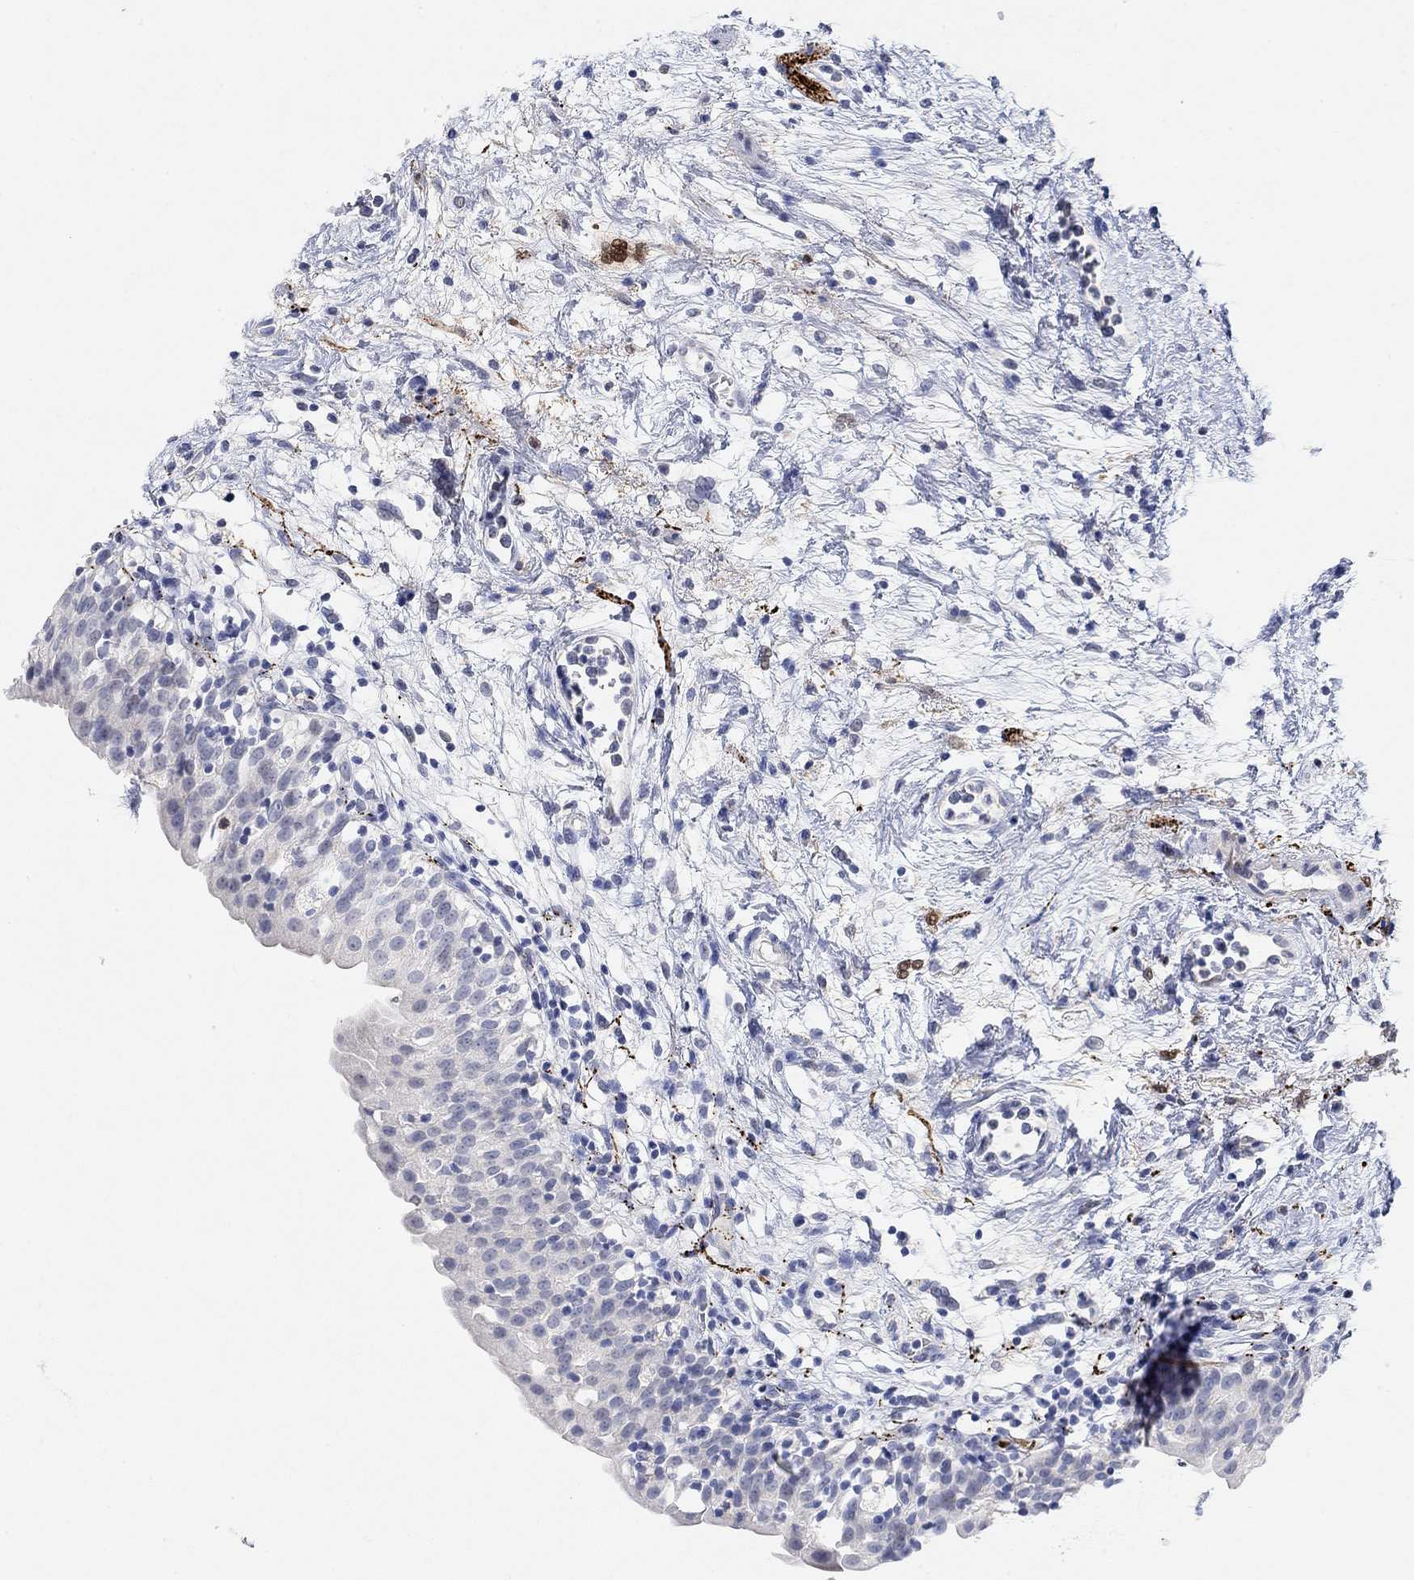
{"staining": {"intensity": "negative", "quantity": "none", "location": "none"}, "tissue": "urinary bladder", "cell_type": "Urothelial cells", "image_type": "normal", "snomed": [{"axis": "morphology", "description": "Normal tissue, NOS"}, {"axis": "topography", "description": "Urinary bladder"}], "caption": "This micrograph is of benign urinary bladder stained with IHC to label a protein in brown with the nuclei are counter-stained blue. There is no expression in urothelial cells. (DAB immunohistochemistry (IHC), high magnification).", "gene": "VAT1L", "patient": {"sex": "male", "age": 76}}